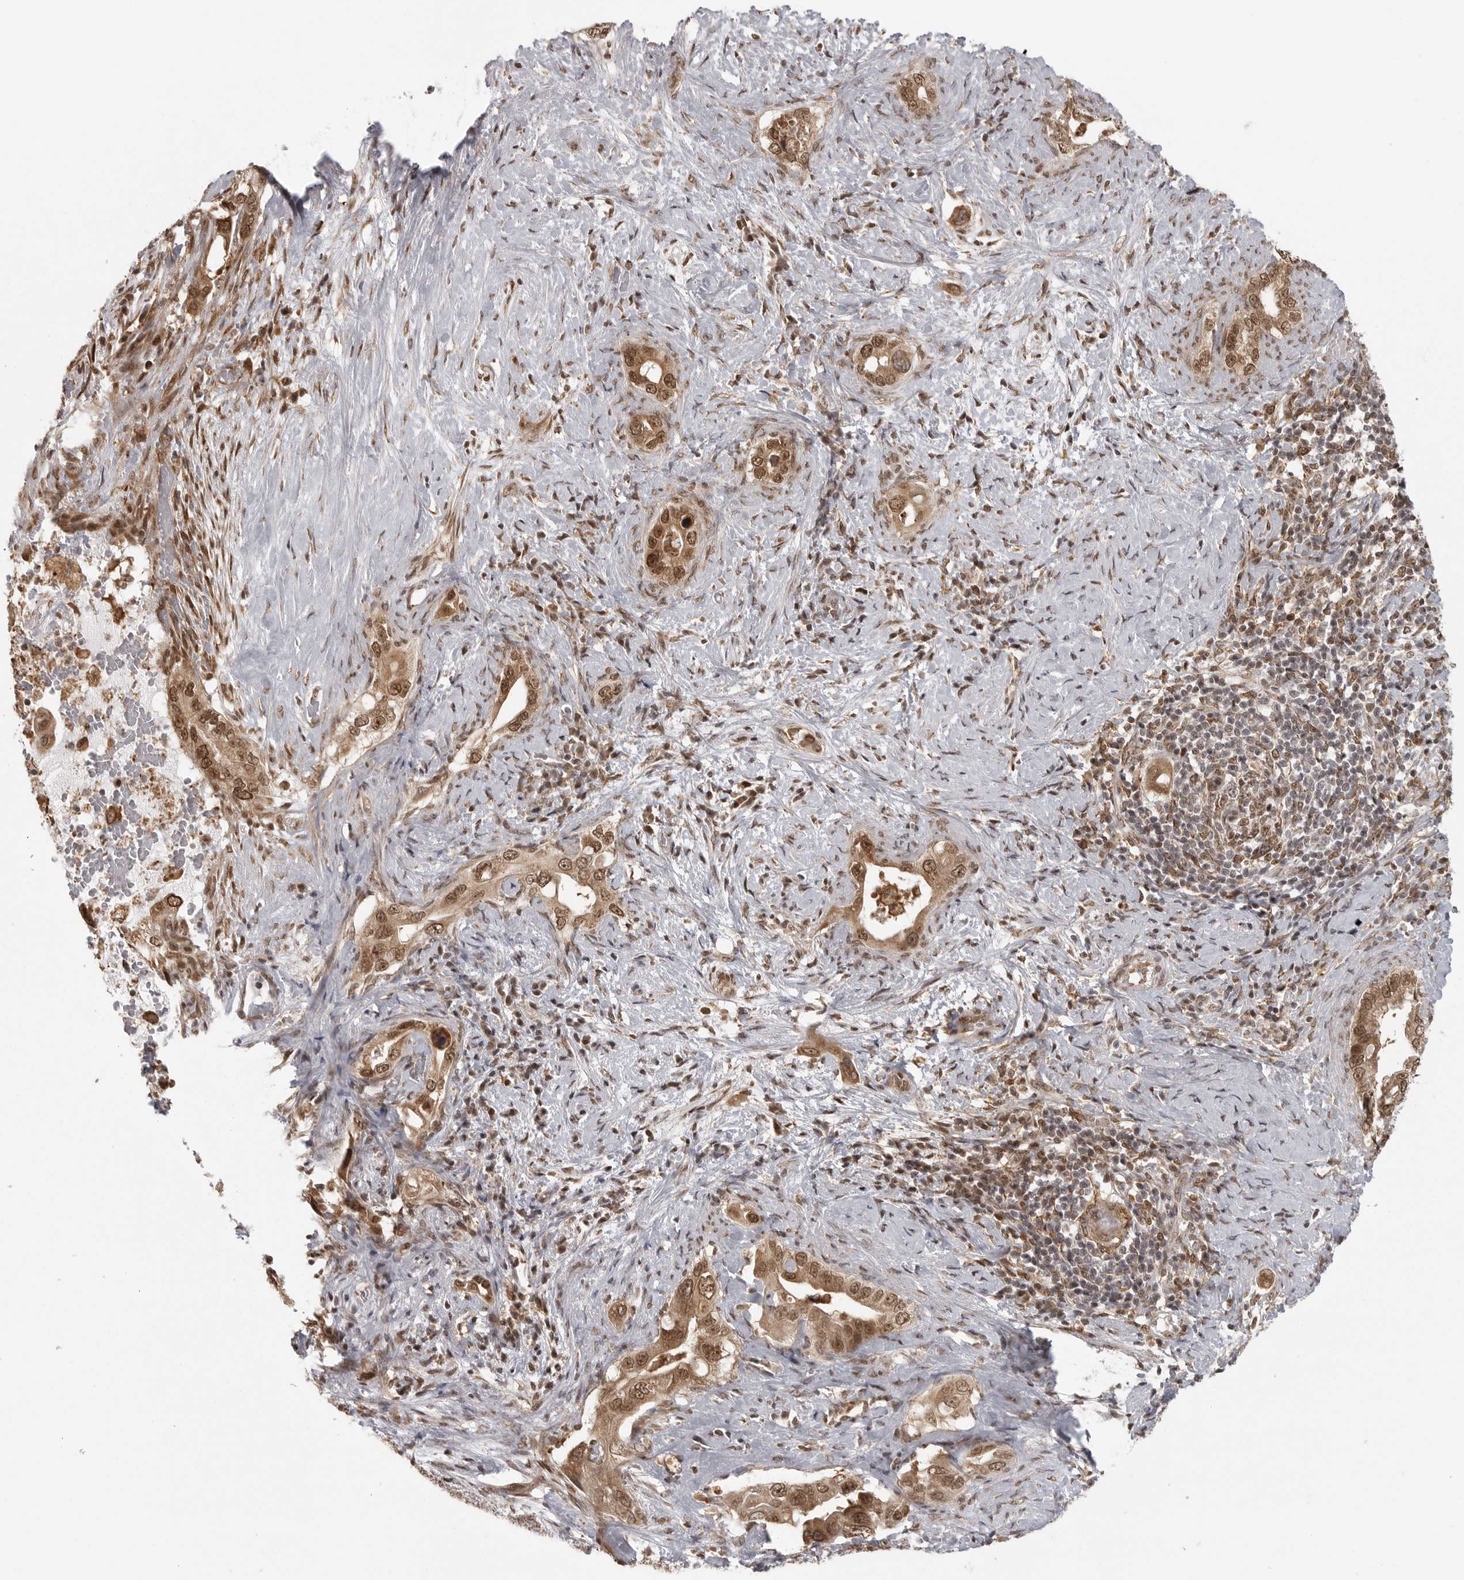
{"staining": {"intensity": "moderate", "quantity": ">75%", "location": "cytoplasmic/membranous,nuclear"}, "tissue": "pancreatic cancer", "cell_type": "Tumor cells", "image_type": "cancer", "snomed": [{"axis": "morphology", "description": "Inflammation, NOS"}, {"axis": "morphology", "description": "Adenocarcinoma, NOS"}, {"axis": "topography", "description": "Pancreas"}], "caption": "Pancreatic cancer stained with a protein marker reveals moderate staining in tumor cells.", "gene": "ISG20L2", "patient": {"sex": "female", "age": 56}}